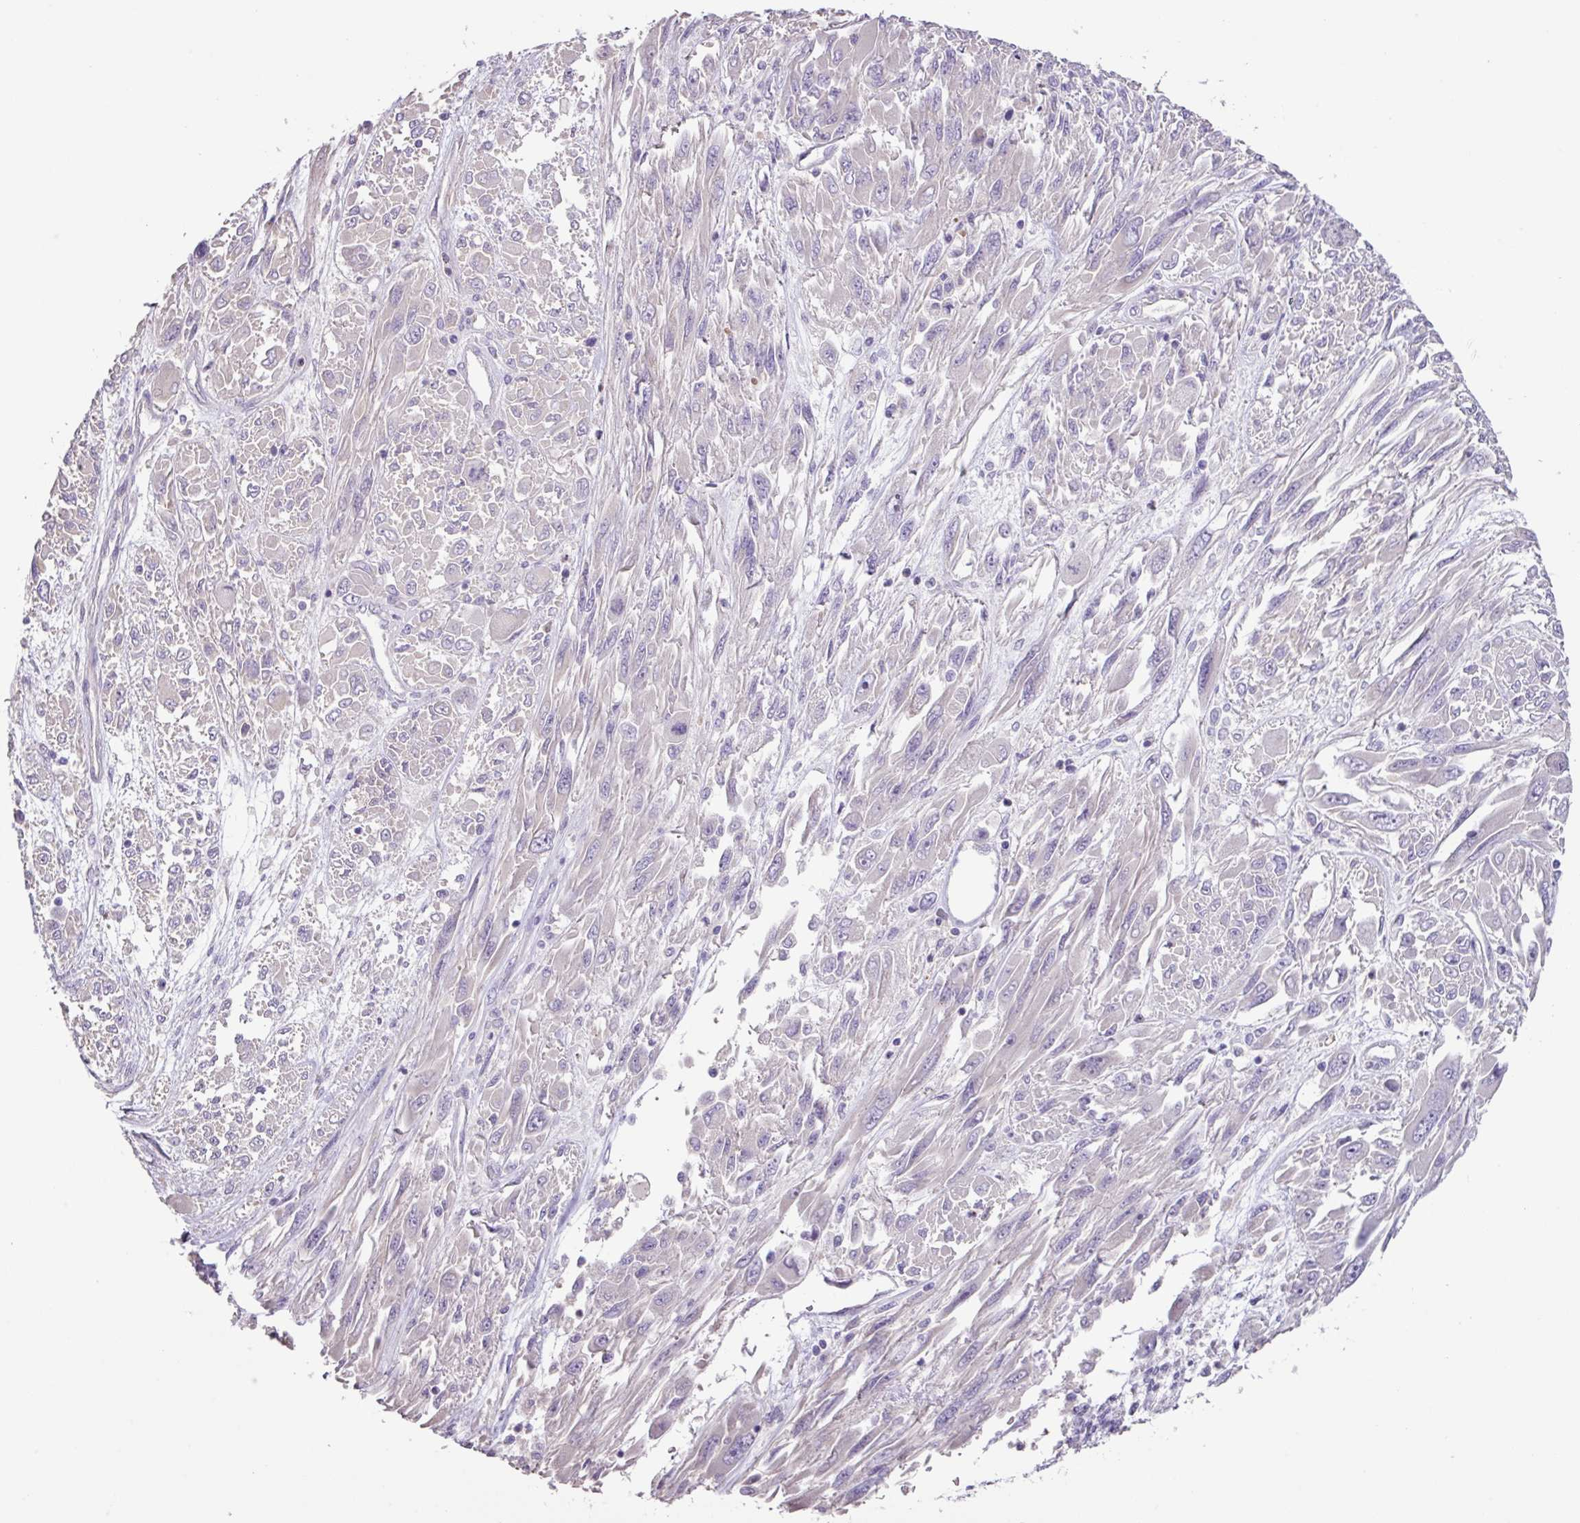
{"staining": {"intensity": "negative", "quantity": "none", "location": "none"}, "tissue": "melanoma", "cell_type": "Tumor cells", "image_type": "cancer", "snomed": [{"axis": "morphology", "description": "Malignant melanoma, NOS"}, {"axis": "topography", "description": "Skin"}], "caption": "Malignant melanoma stained for a protein using immunohistochemistry (IHC) demonstrates no staining tumor cells.", "gene": "MRRF", "patient": {"sex": "female", "age": 91}}